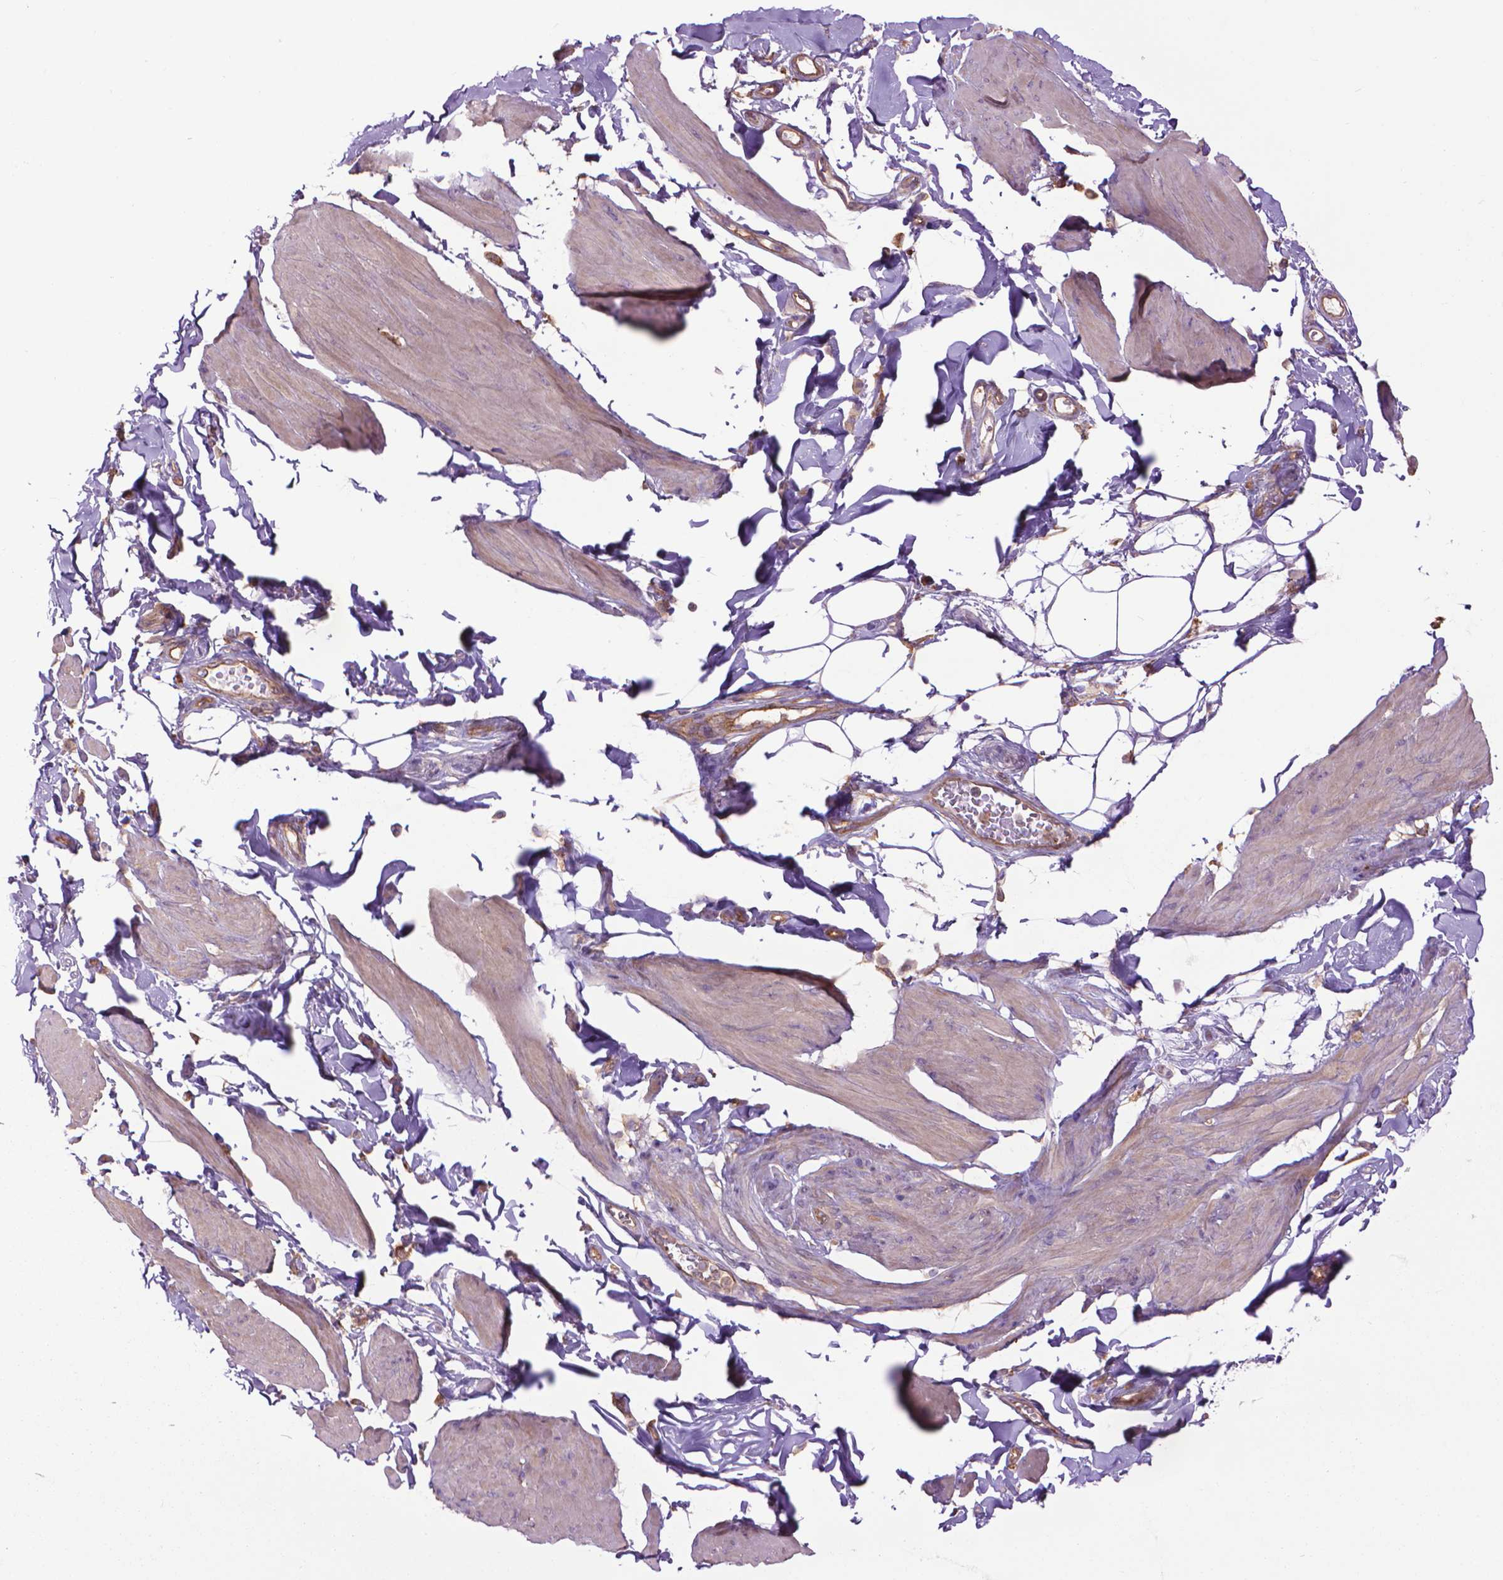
{"staining": {"intensity": "weak", "quantity": "25%-75%", "location": "cytoplasmic/membranous"}, "tissue": "smooth muscle", "cell_type": "Smooth muscle cells", "image_type": "normal", "snomed": [{"axis": "morphology", "description": "Normal tissue, NOS"}, {"axis": "topography", "description": "Adipose tissue"}, {"axis": "topography", "description": "Smooth muscle"}, {"axis": "topography", "description": "Peripheral nerve tissue"}], "caption": "Weak cytoplasmic/membranous positivity is seen in approximately 25%-75% of smooth muscle cells in benign smooth muscle.", "gene": "CORO1B", "patient": {"sex": "male", "age": 83}}